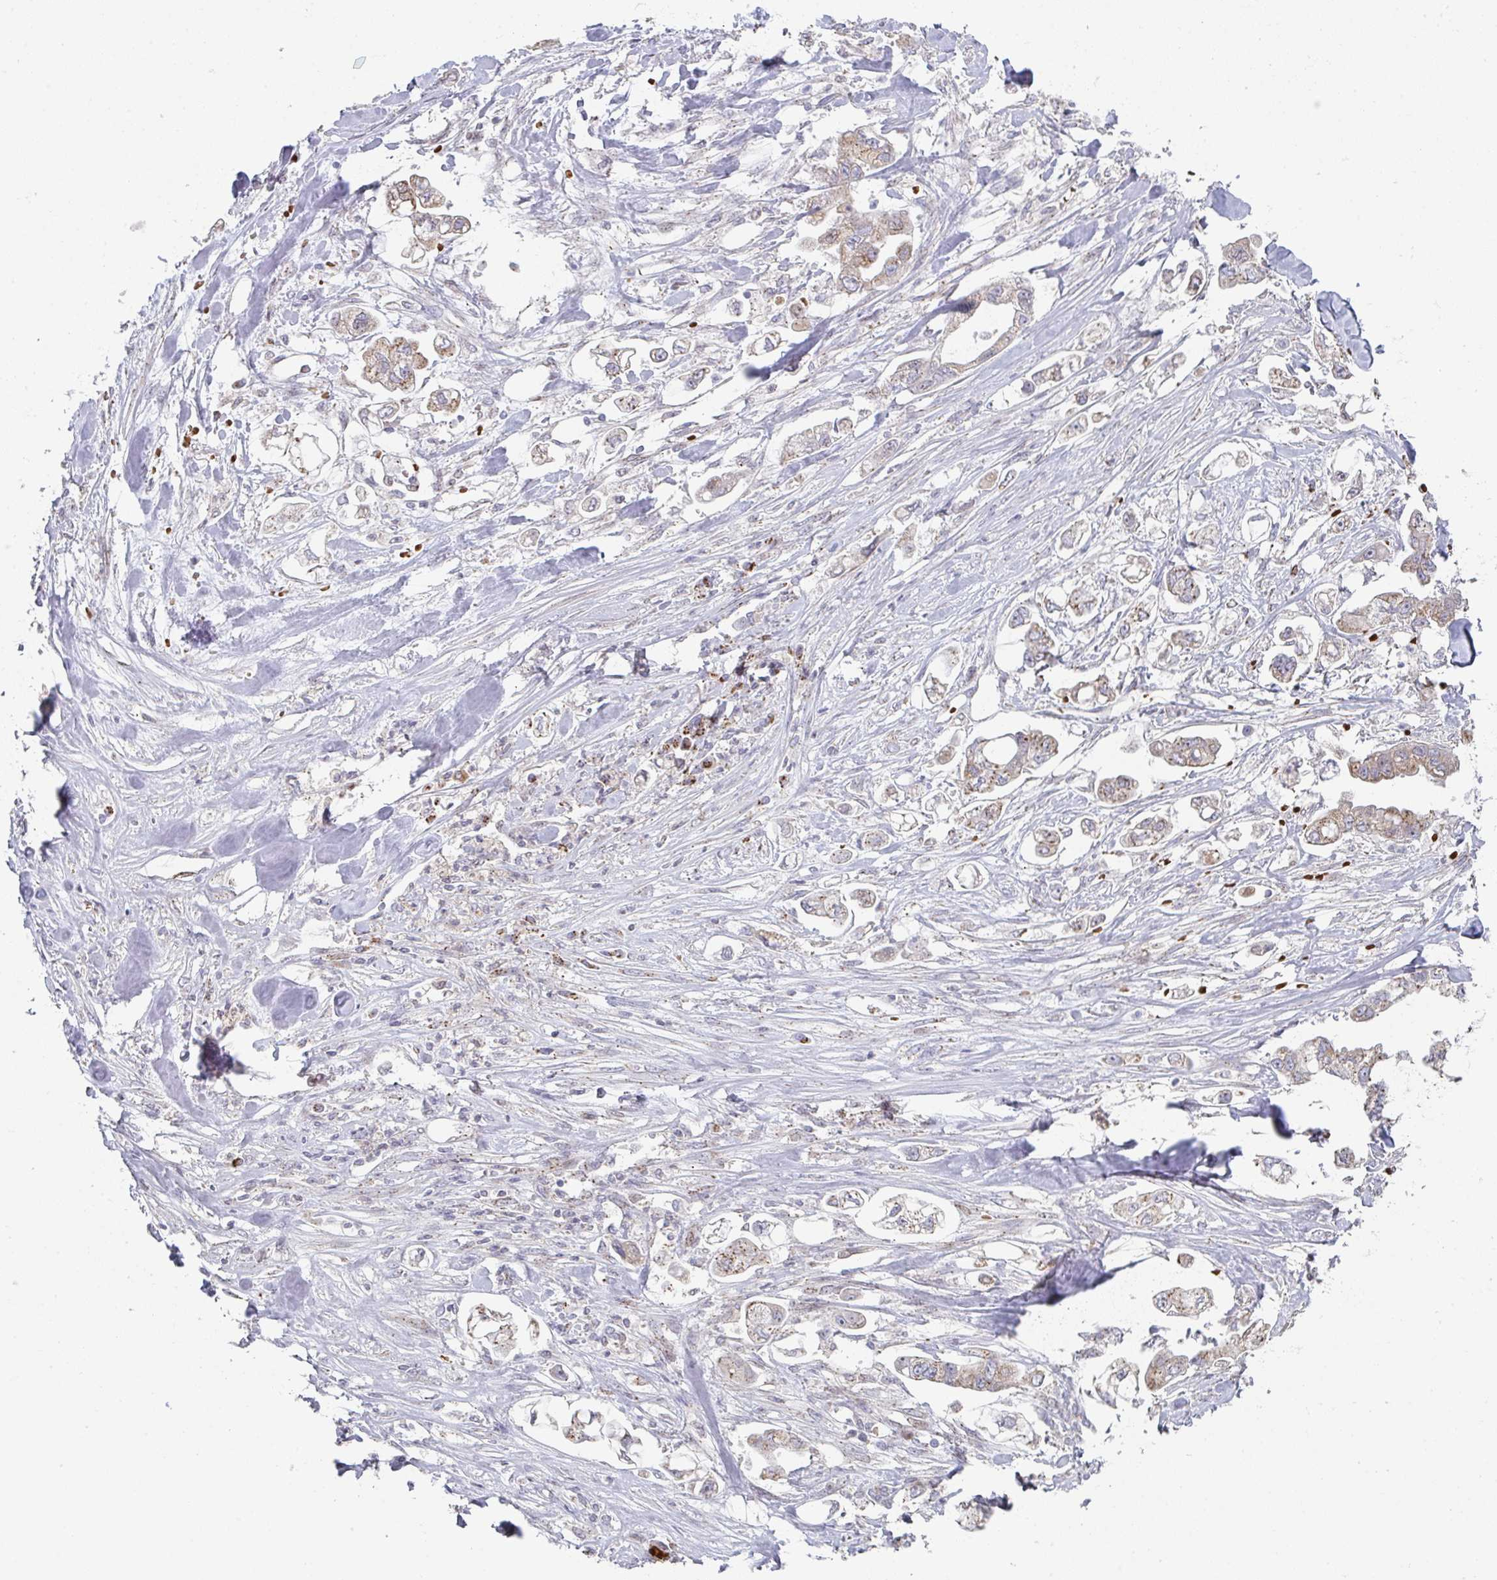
{"staining": {"intensity": "moderate", "quantity": ">75%", "location": "cytoplasmic/membranous"}, "tissue": "stomach cancer", "cell_type": "Tumor cells", "image_type": "cancer", "snomed": [{"axis": "morphology", "description": "Adenocarcinoma, NOS"}, {"axis": "topography", "description": "Stomach"}], "caption": "Protein expression analysis of human adenocarcinoma (stomach) reveals moderate cytoplasmic/membranous staining in about >75% of tumor cells.", "gene": "ZNF526", "patient": {"sex": "male", "age": 62}}